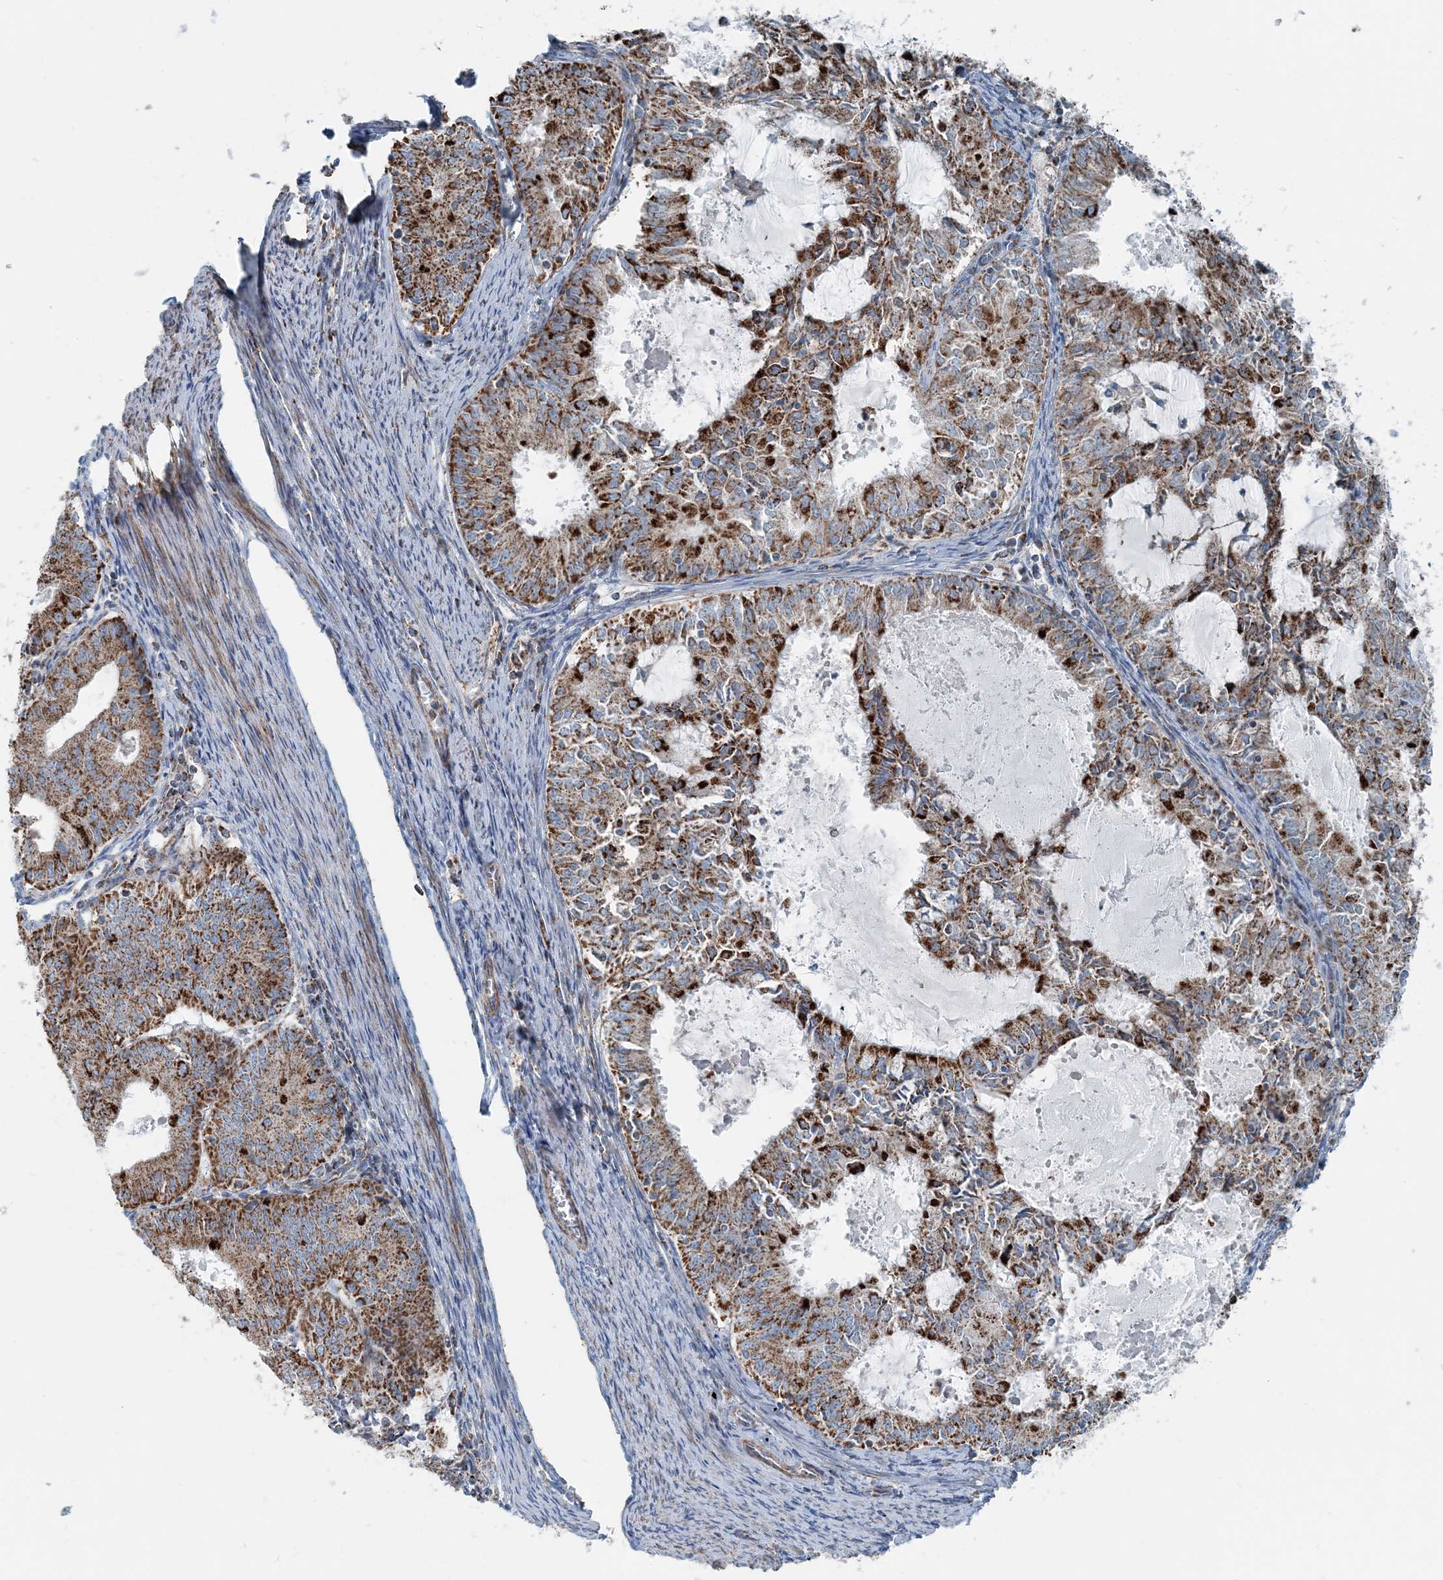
{"staining": {"intensity": "strong", "quantity": ">75%", "location": "cytoplasmic/membranous"}, "tissue": "endometrial cancer", "cell_type": "Tumor cells", "image_type": "cancer", "snomed": [{"axis": "morphology", "description": "Adenocarcinoma, NOS"}, {"axis": "topography", "description": "Endometrium"}], "caption": "Protein staining by immunohistochemistry (IHC) demonstrates strong cytoplasmic/membranous expression in about >75% of tumor cells in endometrial adenocarcinoma.", "gene": "INTU", "patient": {"sex": "female", "age": 57}}